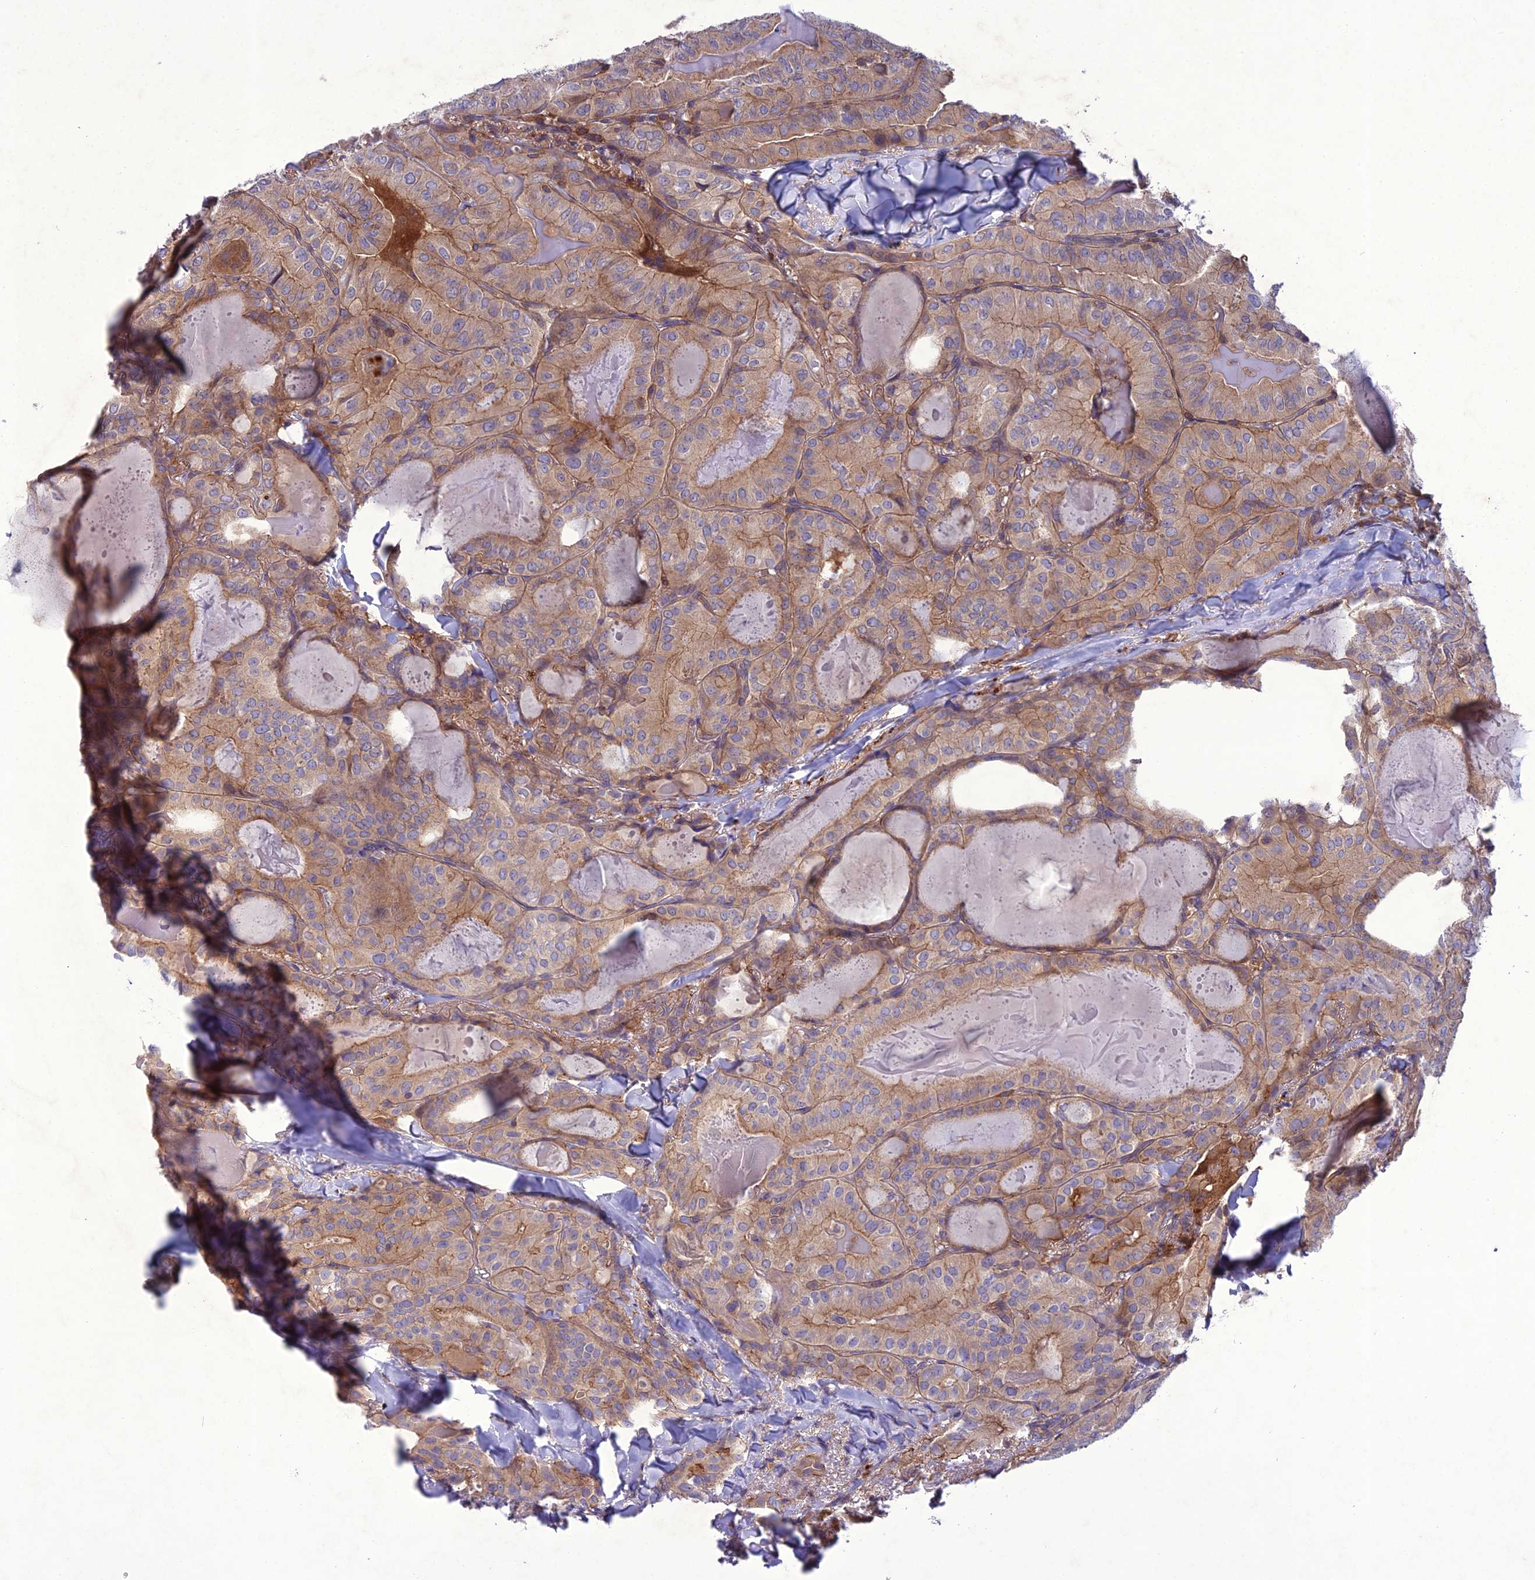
{"staining": {"intensity": "moderate", "quantity": "25%-75%", "location": "cytoplasmic/membranous"}, "tissue": "thyroid cancer", "cell_type": "Tumor cells", "image_type": "cancer", "snomed": [{"axis": "morphology", "description": "Papillary adenocarcinoma, NOS"}, {"axis": "topography", "description": "Thyroid gland"}], "caption": "Papillary adenocarcinoma (thyroid) was stained to show a protein in brown. There is medium levels of moderate cytoplasmic/membranous expression in about 25%-75% of tumor cells. (Stains: DAB (3,3'-diaminobenzidine) in brown, nuclei in blue, Microscopy: brightfield microscopy at high magnification).", "gene": "GDF6", "patient": {"sex": "female", "age": 68}}